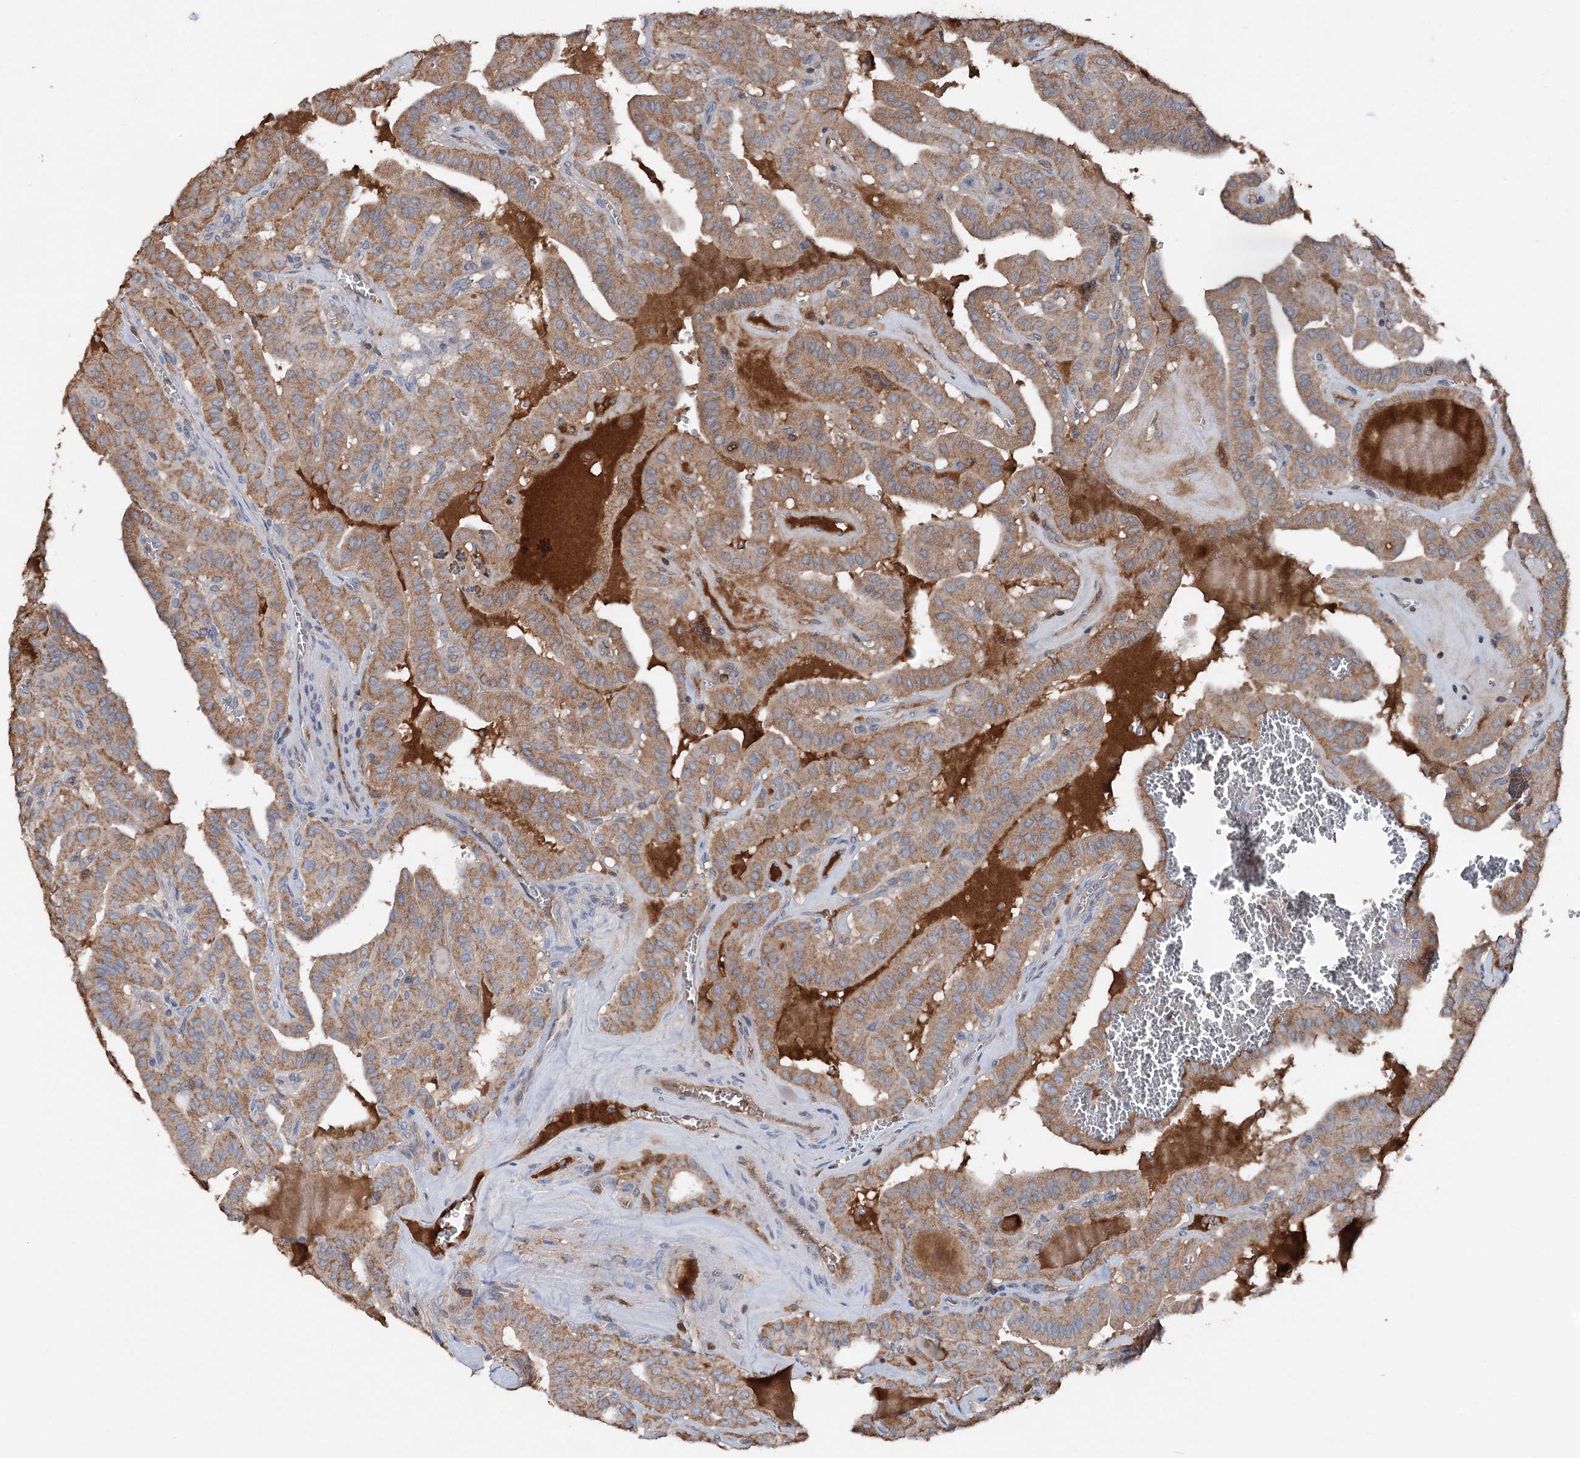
{"staining": {"intensity": "moderate", "quantity": ">75%", "location": "cytoplasmic/membranous"}, "tissue": "thyroid cancer", "cell_type": "Tumor cells", "image_type": "cancer", "snomed": [{"axis": "morphology", "description": "Papillary adenocarcinoma, NOS"}, {"axis": "topography", "description": "Thyroid gland"}], "caption": "This histopathology image demonstrates thyroid cancer stained with immunohistochemistry (IHC) to label a protein in brown. The cytoplasmic/membranous of tumor cells show moderate positivity for the protein. Nuclei are counter-stained blue.", "gene": "ARL13A", "patient": {"sex": "male", "age": 52}}